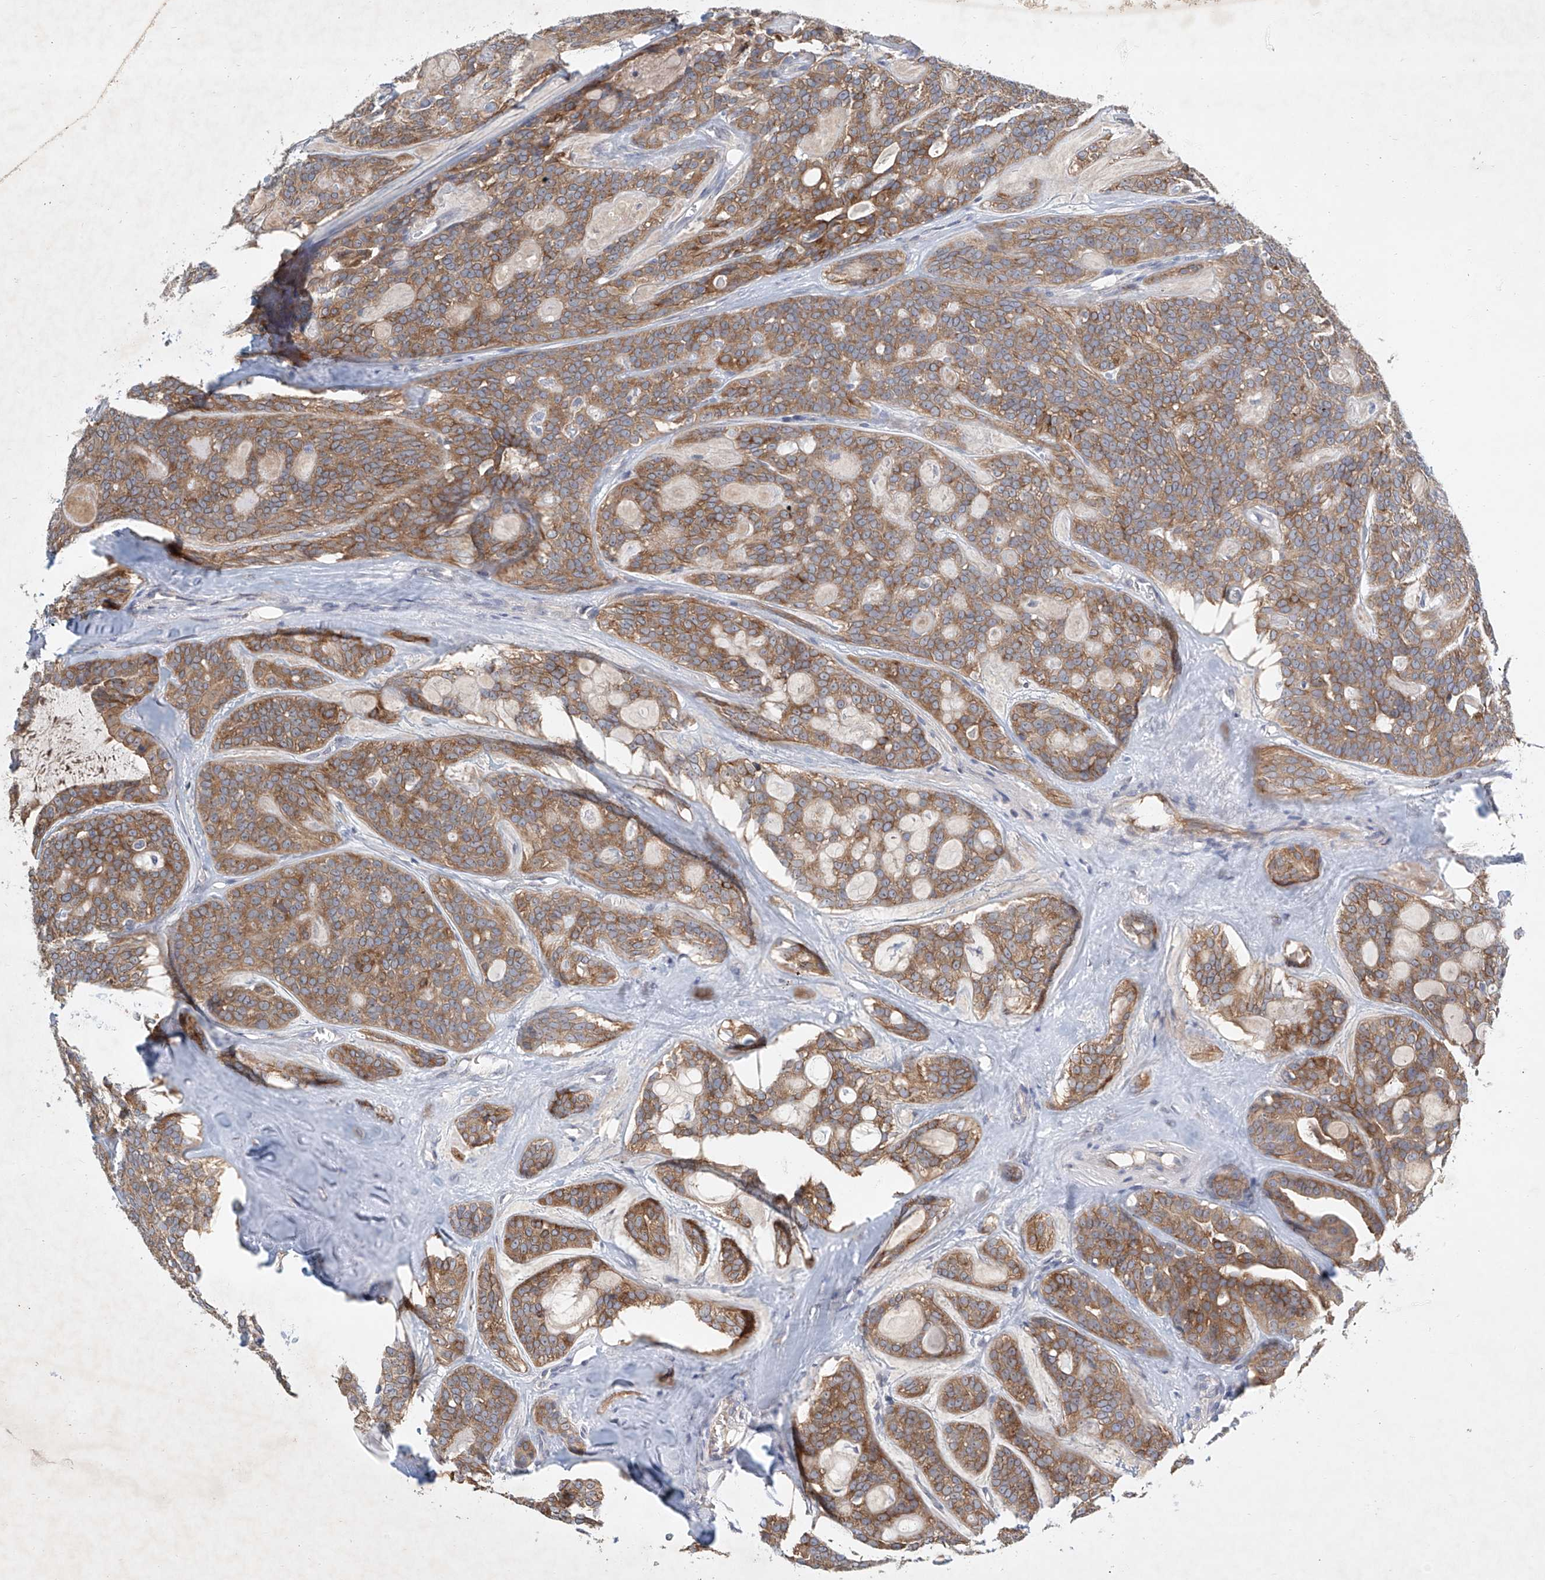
{"staining": {"intensity": "moderate", "quantity": ">75%", "location": "cytoplasmic/membranous"}, "tissue": "head and neck cancer", "cell_type": "Tumor cells", "image_type": "cancer", "snomed": [{"axis": "morphology", "description": "Adenocarcinoma, NOS"}, {"axis": "topography", "description": "Head-Neck"}], "caption": "The immunohistochemical stain highlights moderate cytoplasmic/membranous expression in tumor cells of head and neck cancer (adenocarcinoma) tissue. Immunohistochemistry stains the protein of interest in brown and the nuclei are stained blue.", "gene": "CARMIL1", "patient": {"sex": "male", "age": 66}}